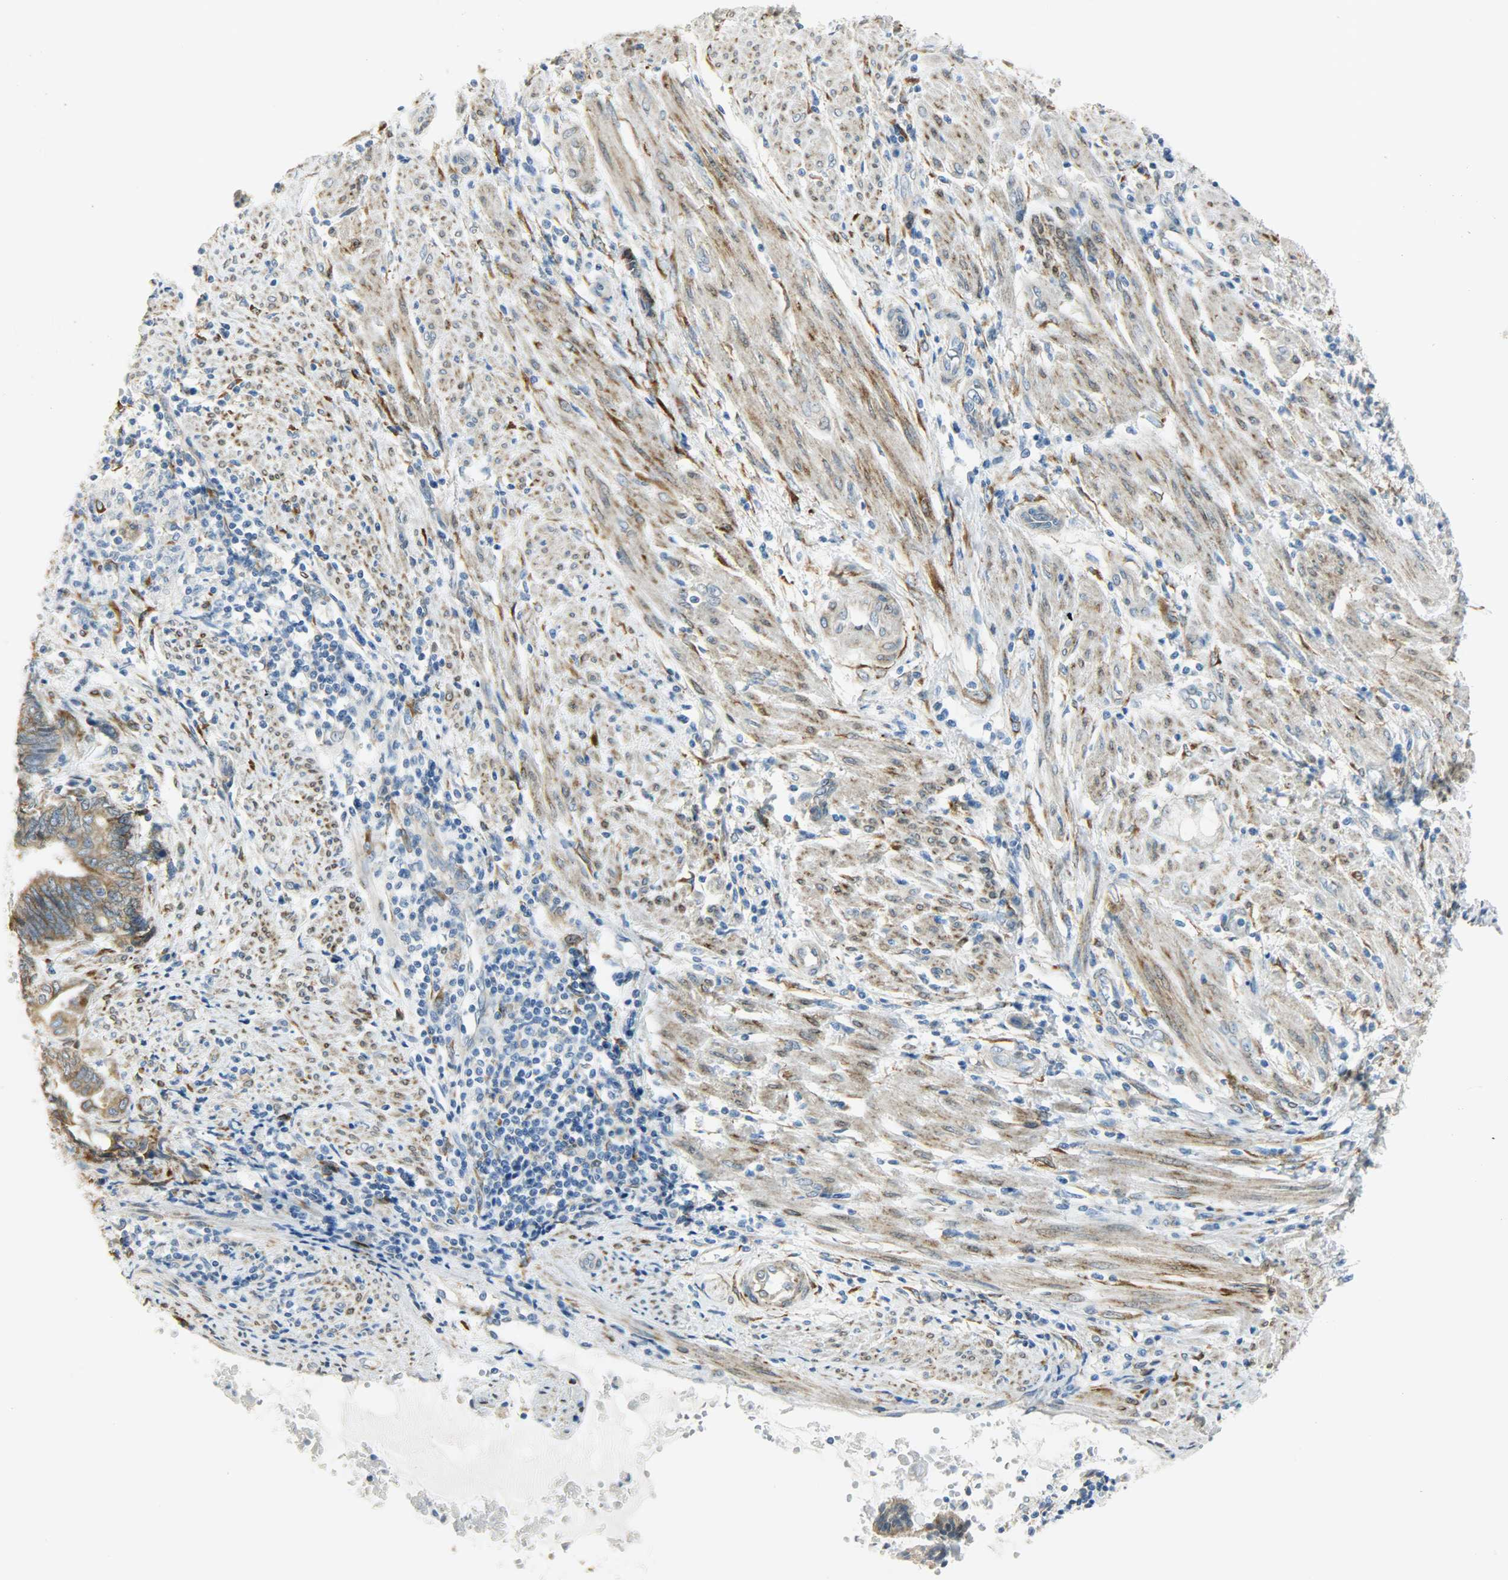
{"staining": {"intensity": "moderate", "quantity": ">75%", "location": "cytoplasmic/membranous"}, "tissue": "endometrial cancer", "cell_type": "Tumor cells", "image_type": "cancer", "snomed": [{"axis": "morphology", "description": "Adenocarcinoma, NOS"}, {"axis": "topography", "description": "Uterus"}, {"axis": "topography", "description": "Endometrium"}], "caption": "IHC (DAB (3,3'-diaminobenzidine)) staining of human endometrial adenocarcinoma demonstrates moderate cytoplasmic/membranous protein expression in approximately >75% of tumor cells. (Brightfield microscopy of DAB IHC at high magnification).", "gene": "PKD2", "patient": {"sex": "female", "age": 70}}